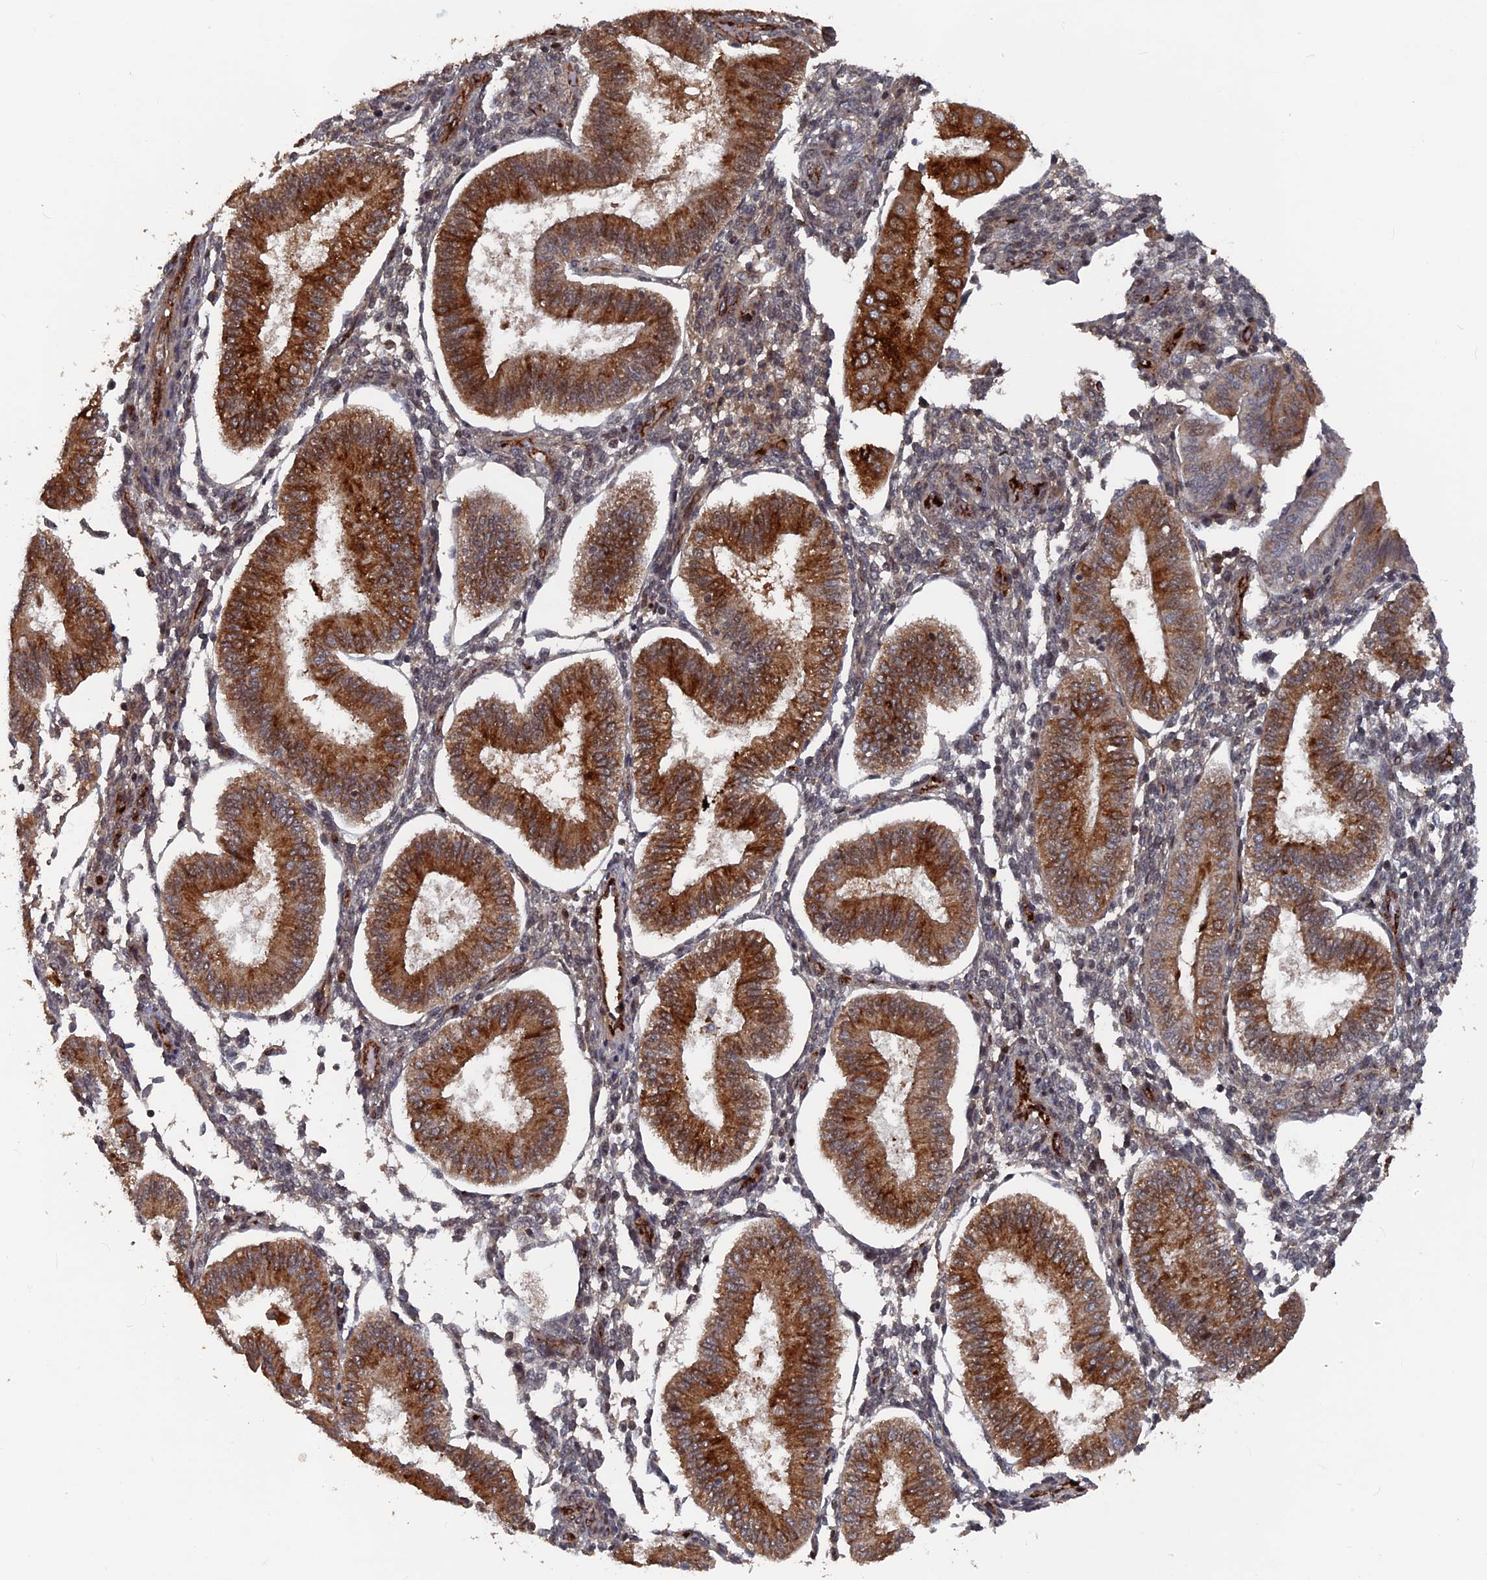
{"staining": {"intensity": "moderate", "quantity": "25%-75%", "location": "nuclear"}, "tissue": "endometrium", "cell_type": "Cells in endometrial stroma", "image_type": "normal", "snomed": [{"axis": "morphology", "description": "Normal tissue, NOS"}, {"axis": "topography", "description": "Endometrium"}], "caption": "Moderate nuclear expression is appreciated in approximately 25%-75% of cells in endometrial stroma in unremarkable endometrium.", "gene": "SH3D21", "patient": {"sex": "female", "age": 39}}